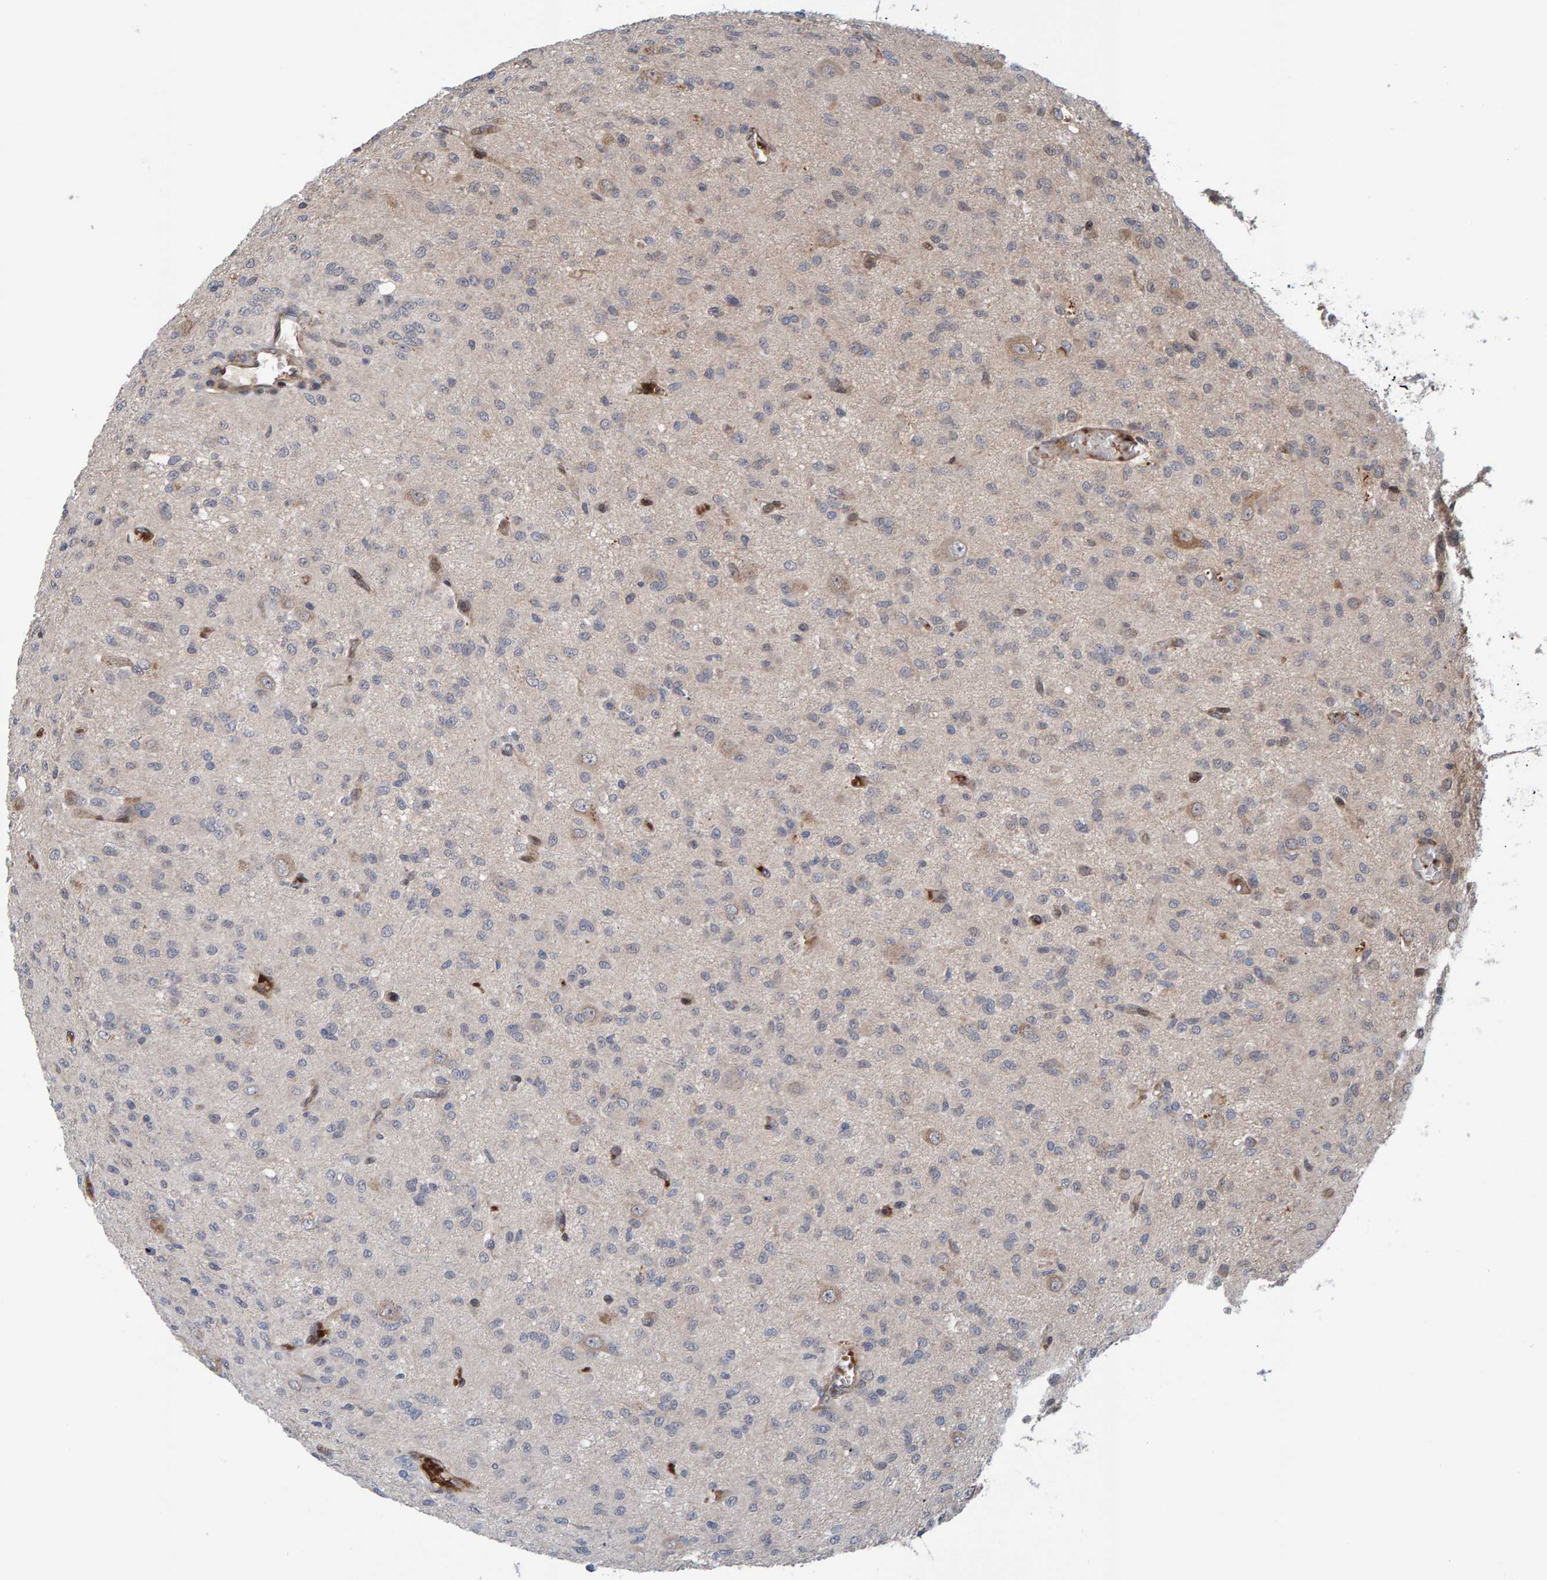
{"staining": {"intensity": "negative", "quantity": "none", "location": "none"}, "tissue": "glioma", "cell_type": "Tumor cells", "image_type": "cancer", "snomed": [{"axis": "morphology", "description": "Glioma, malignant, High grade"}, {"axis": "topography", "description": "Brain"}], "caption": "Human glioma stained for a protein using IHC exhibits no expression in tumor cells.", "gene": "MFSD6L", "patient": {"sex": "female", "age": 59}}